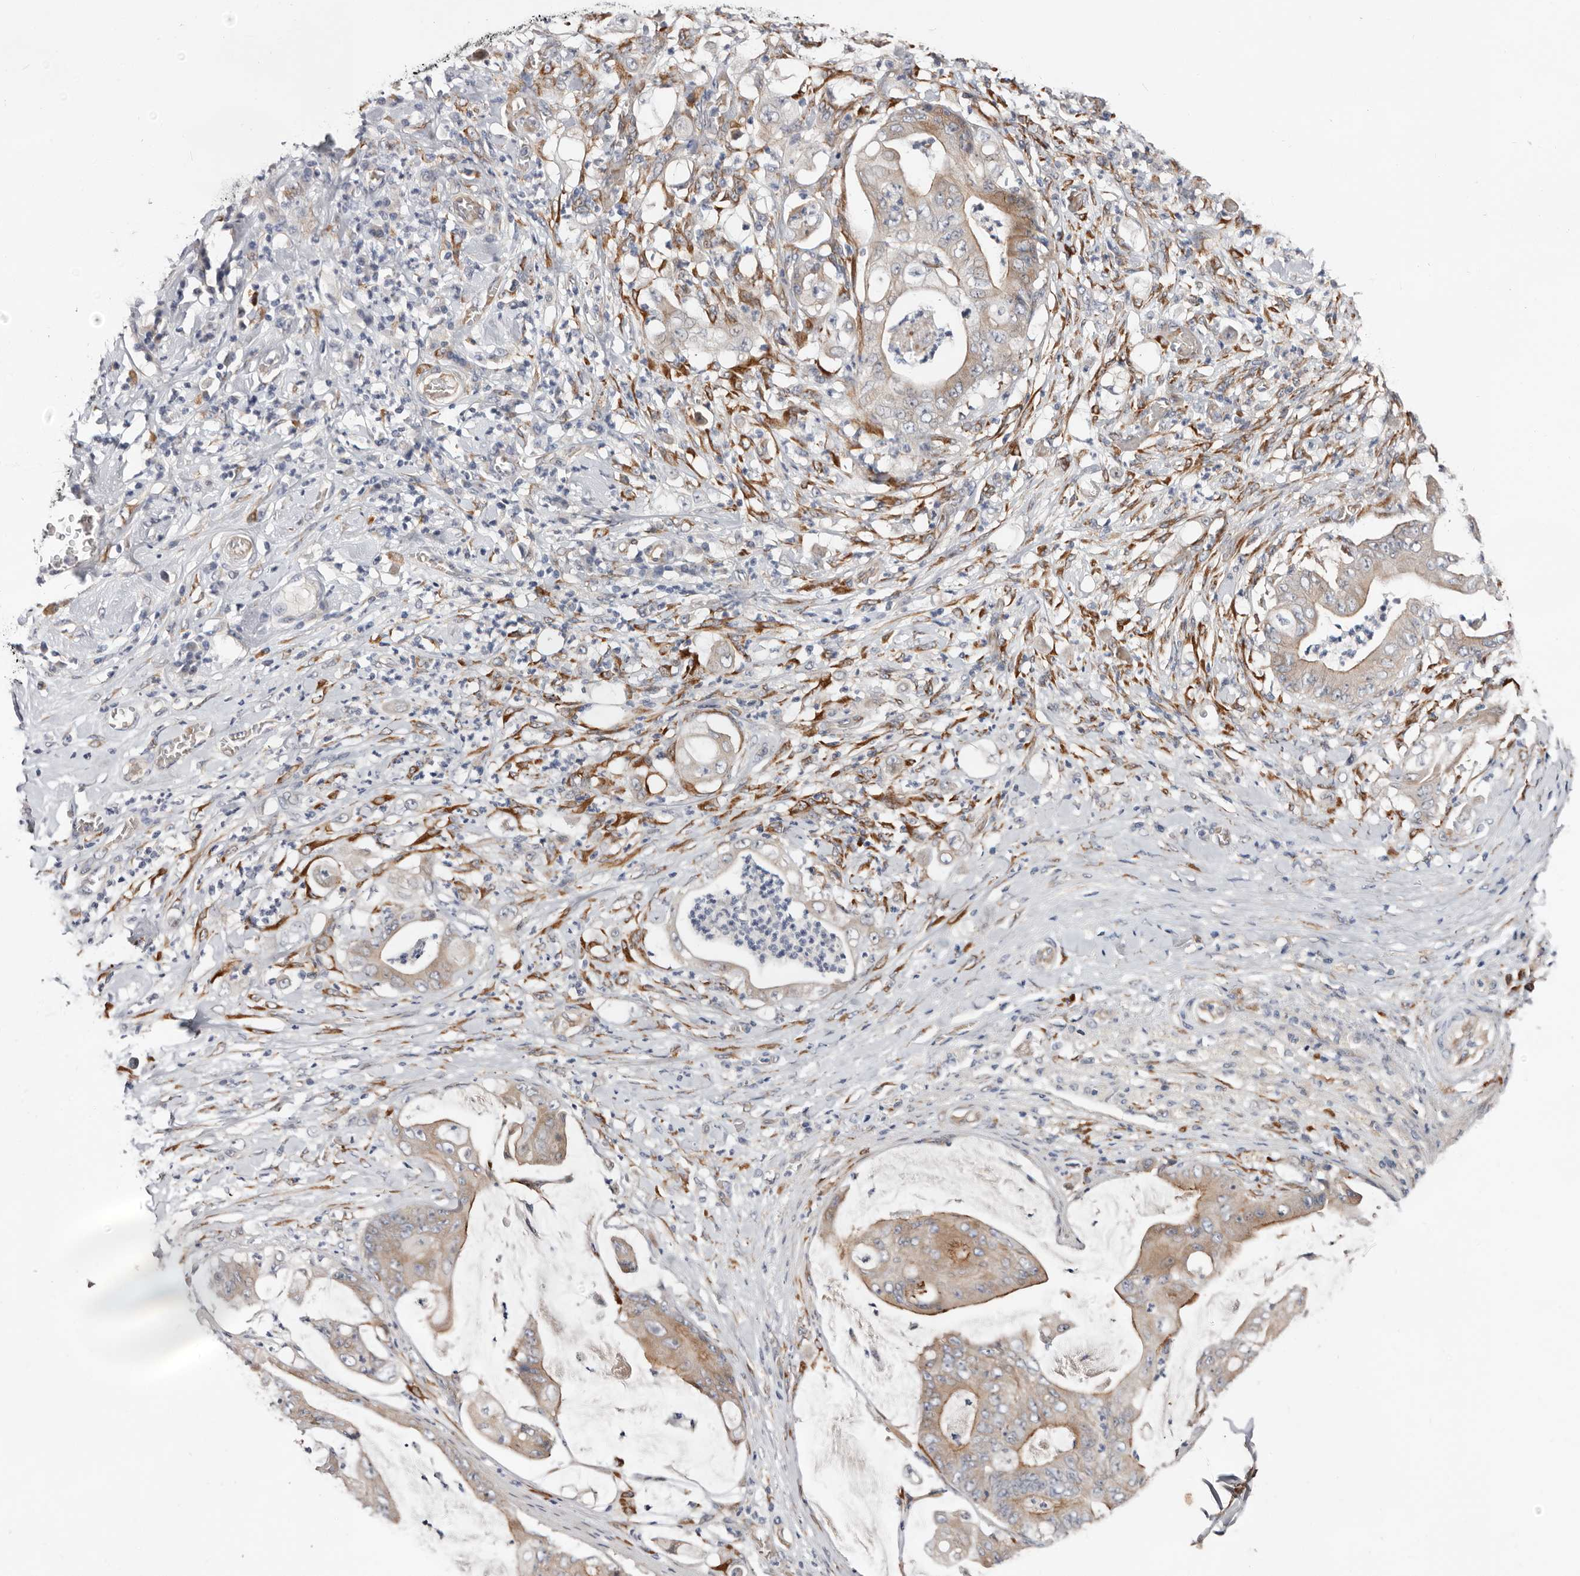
{"staining": {"intensity": "moderate", "quantity": "25%-75%", "location": "cytoplasmic/membranous"}, "tissue": "stomach cancer", "cell_type": "Tumor cells", "image_type": "cancer", "snomed": [{"axis": "morphology", "description": "Adenocarcinoma, NOS"}, {"axis": "topography", "description": "Stomach"}], "caption": "Immunohistochemistry (IHC) micrograph of human stomach cancer stained for a protein (brown), which demonstrates medium levels of moderate cytoplasmic/membranous staining in about 25%-75% of tumor cells.", "gene": "USH1C", "patient": {"sex": "female", "age": 73}}